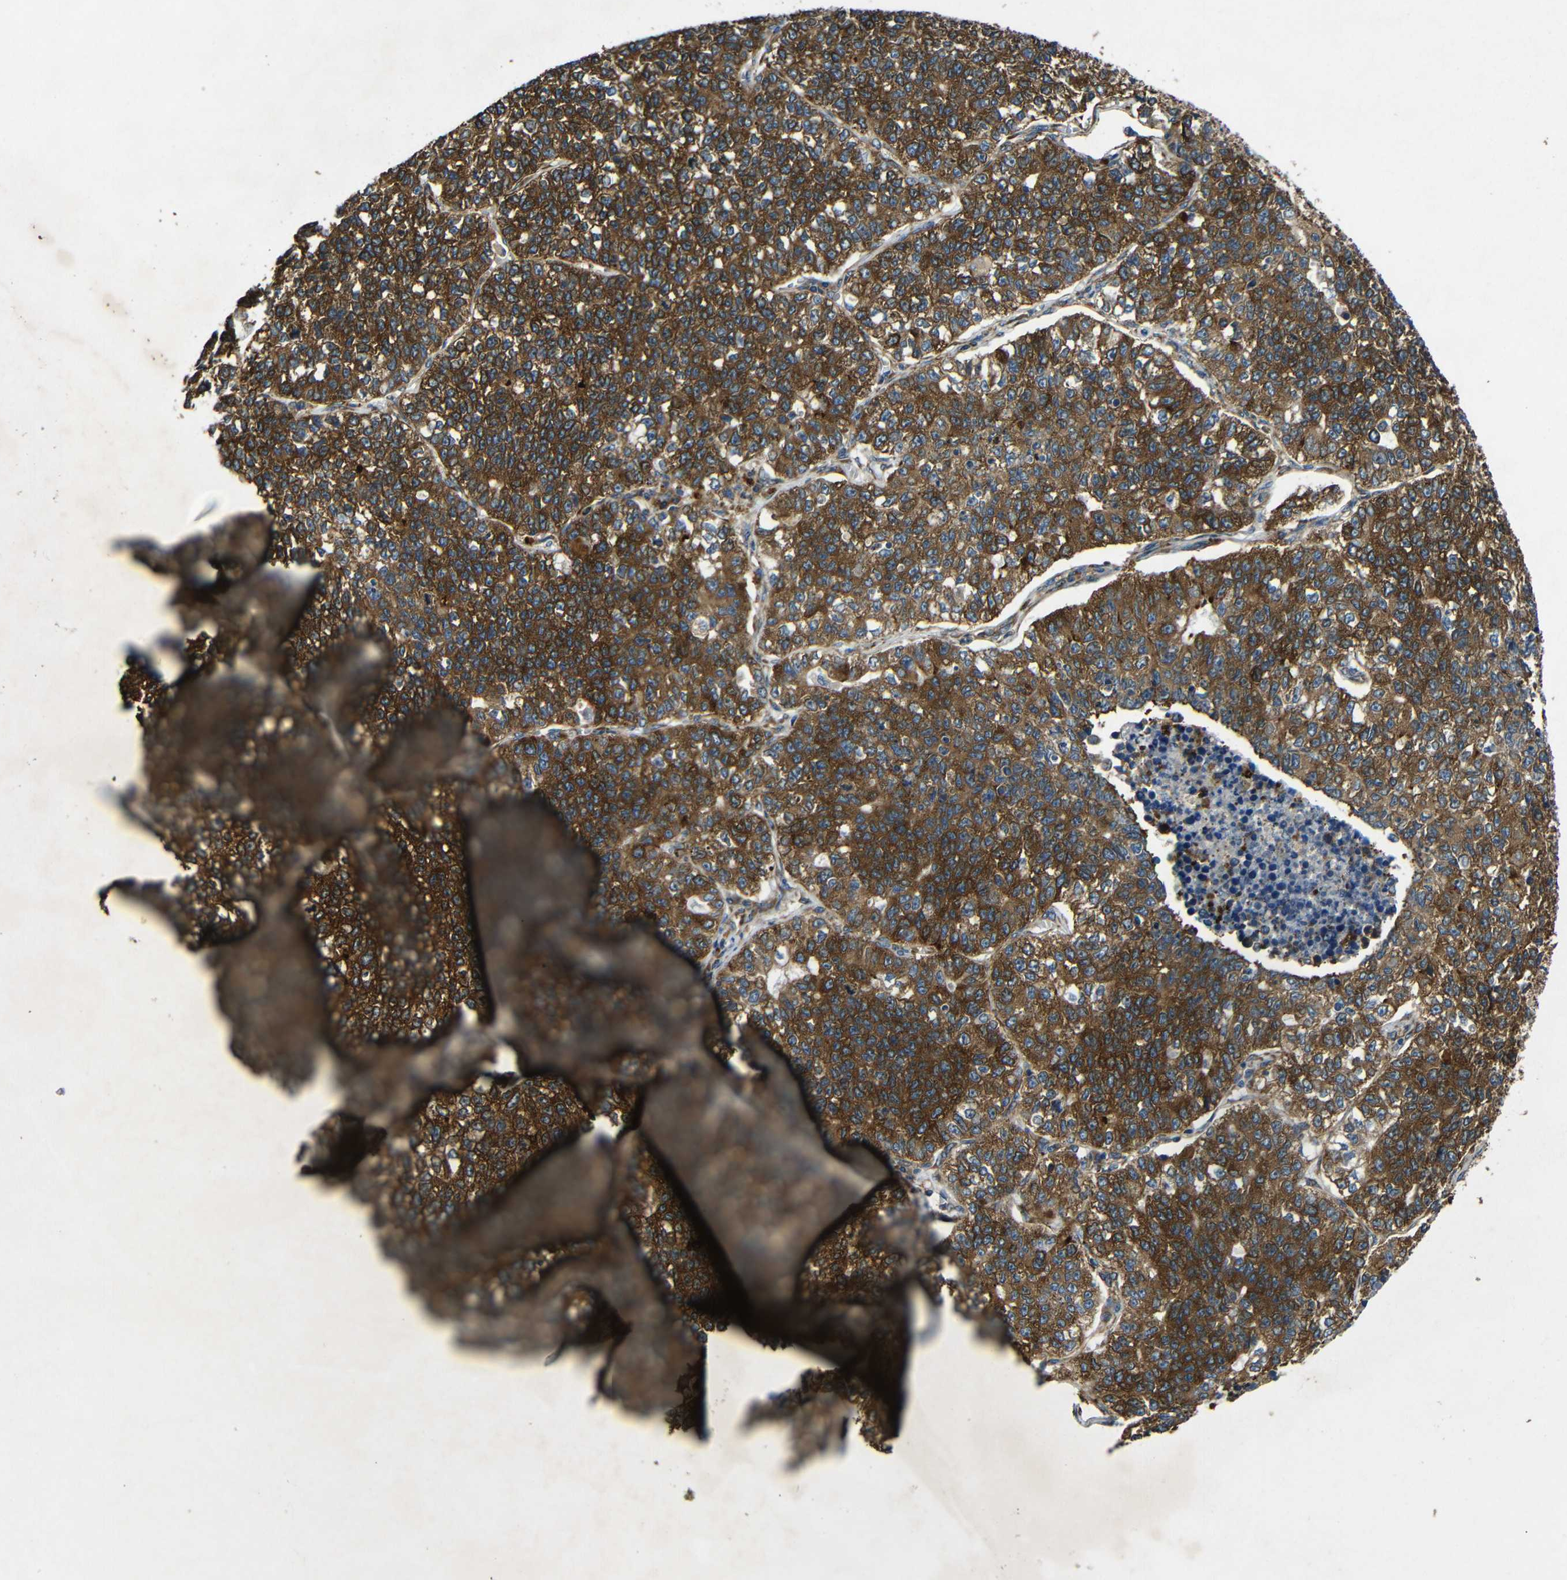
{"staining": {"intensity": "strong", "quantity": ">75%", "location": "cytoplasmic/membranous"}, "tissue": "lung cancer", "cell_type": "Tumor cells", "image_type": "cancer", "snomed": [{"axis": "morphology", "description": "Adenocarcinoma, NOS"}, {"axis": "topography", "description": "Lung"}], "caption": "Strong cytoplasmic/membranous positivity for a protein is present in about >75% of tumor cells of adenocarcinoma (lung) using immunohistochemistry.", "gene": "BTF3", "patient": {"sex": "male", "age": 49}}